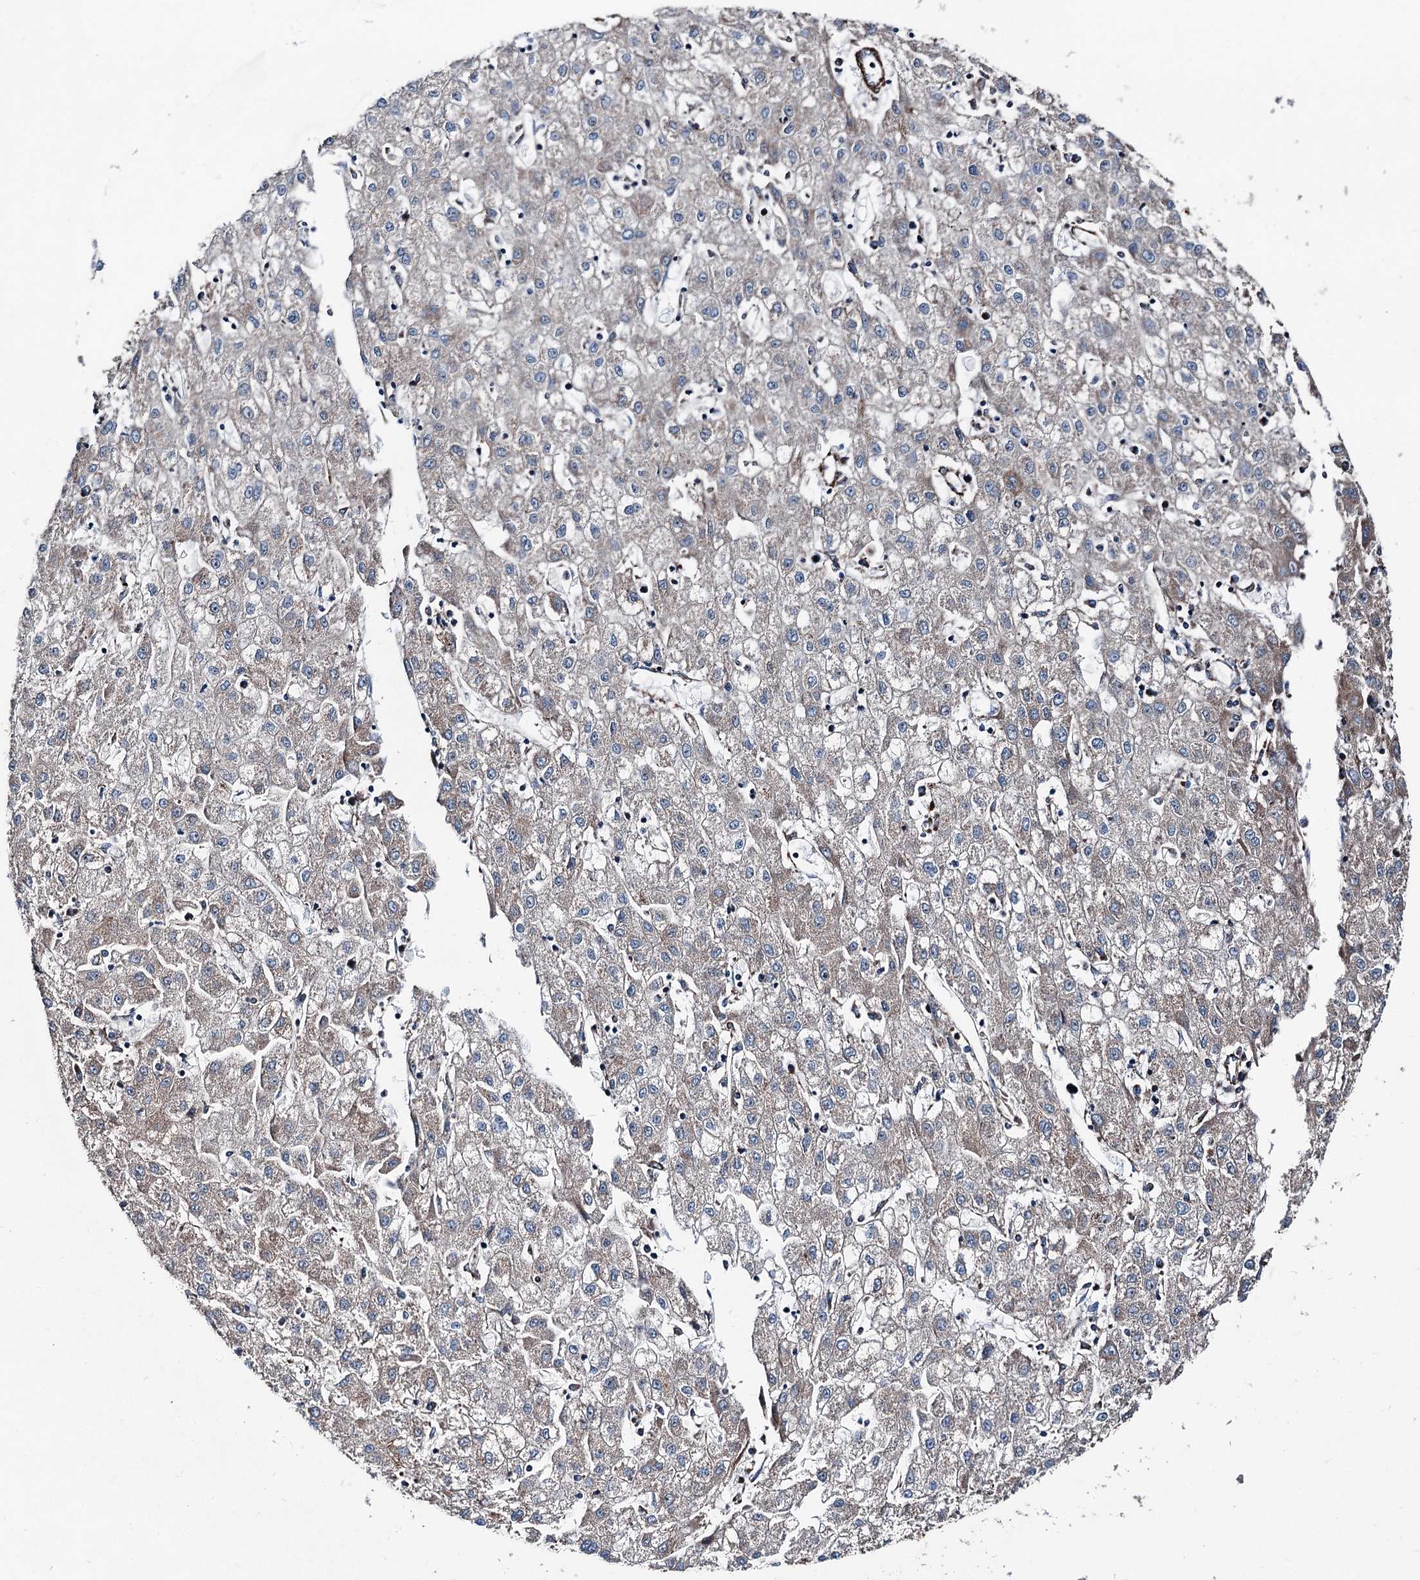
{"staining": {"intensity": "weak", "quantity": "25%-75%", "location": "cytoplasmic/membranous"}, "tissue": "liver cancer", "cell_type": "Tumor cells", "image_type": "cancer", "snomed": [{"axis": "morphology", "description": "Carcinoma, Hepatocellular, NOS"}, {"axis": "topography", "description": "Liver"}], "caption": "The immunohistochemical stain highlights weak cytoplasmic/membranous expression in tumor cells of liver cancer tissue.", "gene": "DDIAS", "patient": {"sex": "male", "age": 72}}